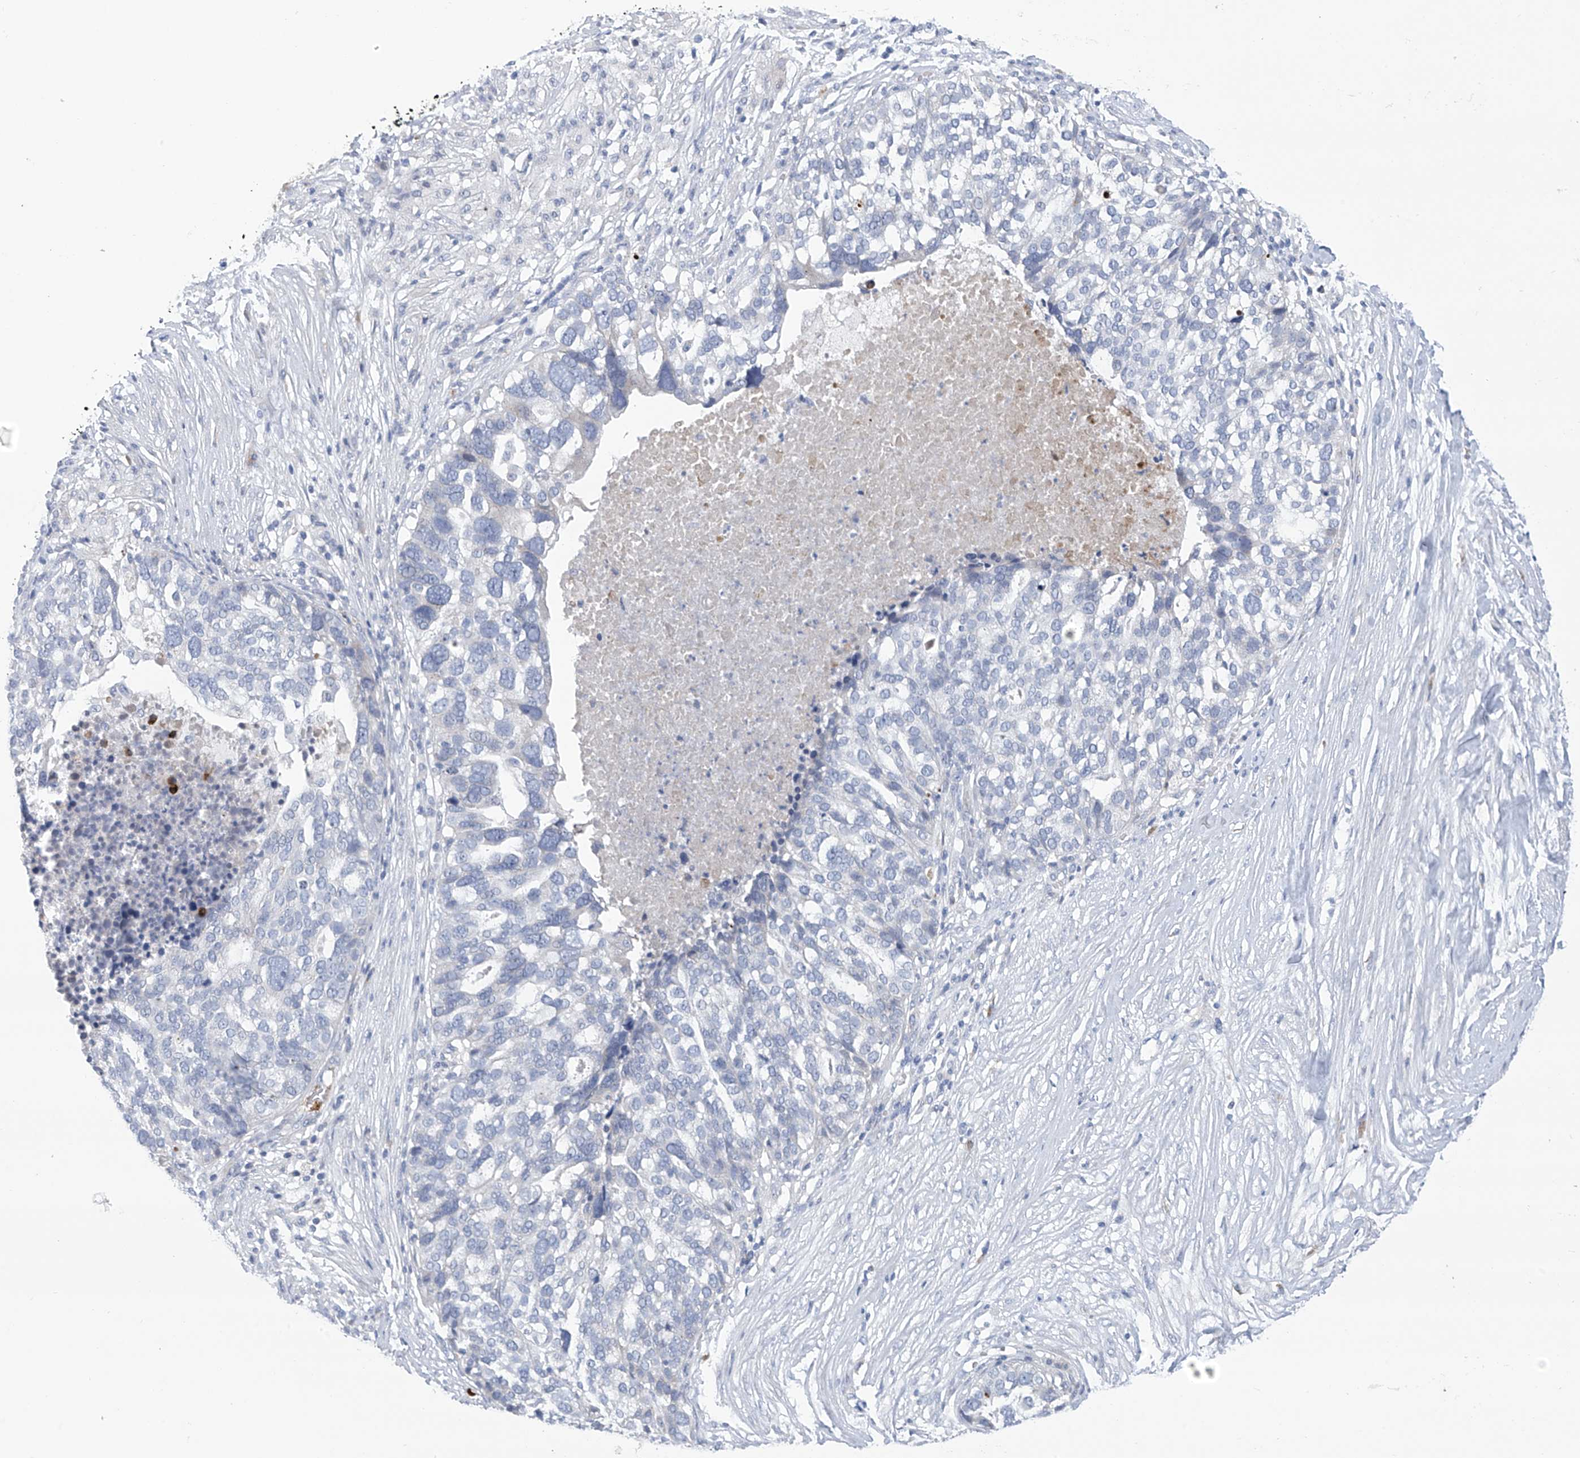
{"staining": {"intensity": "negative", "quantity": "none", "location": "none"}, "tissue": "ovarian cancer", "cell_type": "Tumor cells", "image_type": "cancer", "snomed": [{"axis": "morphology", "description": "Cystadenocarcinoma, serous, NOS"}, {"axis": "topography", "description": "Ovary"}], "caption": "A micrograph of ovarian serous cystadenocarcinoma stained for a protein exhibits no brown staining in tumor cells.", "gene": "SLCO4A1", "patient": {"sex": "female", "age": 59}}